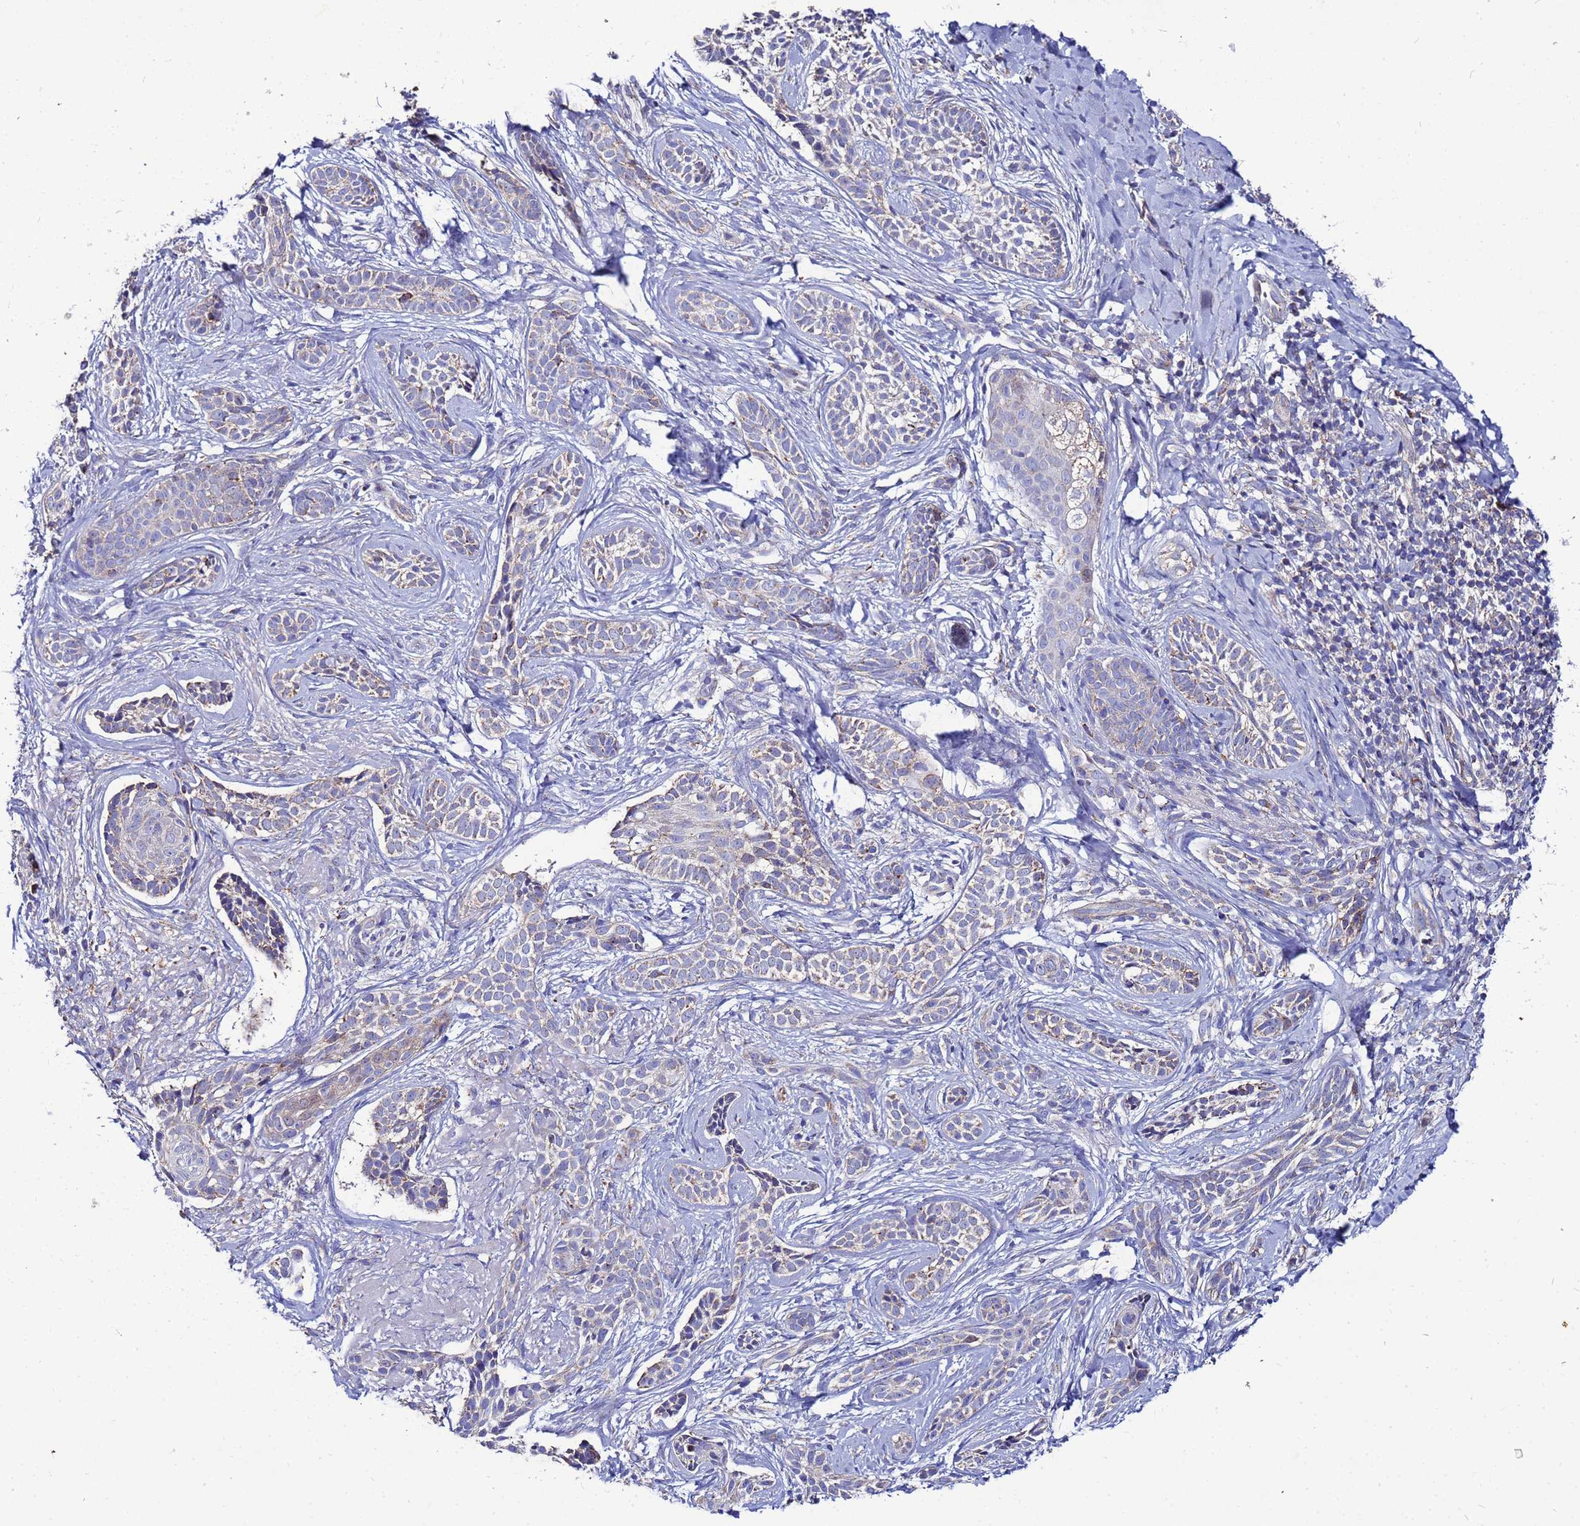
{"staining": {"intensity": "weak", "quantity": "<25%", "location": "cytoplasmic/membranous"}, "tissue": "skin cancer", "cell_type": "Tumor cells", "image_type": "cancer", "snomed": [{"axis": "morphology", "description": "Basal cell carcinoma"}, {"axis": "topography", "description": "Skin"}], "caption": "A histopathology image of basal cell carcinoma (skin) stained for a protein demonstrates no brown staining in tumor cells.", "gene": "FAHD2A", "patient": {"sex": "male", "age": 71}}